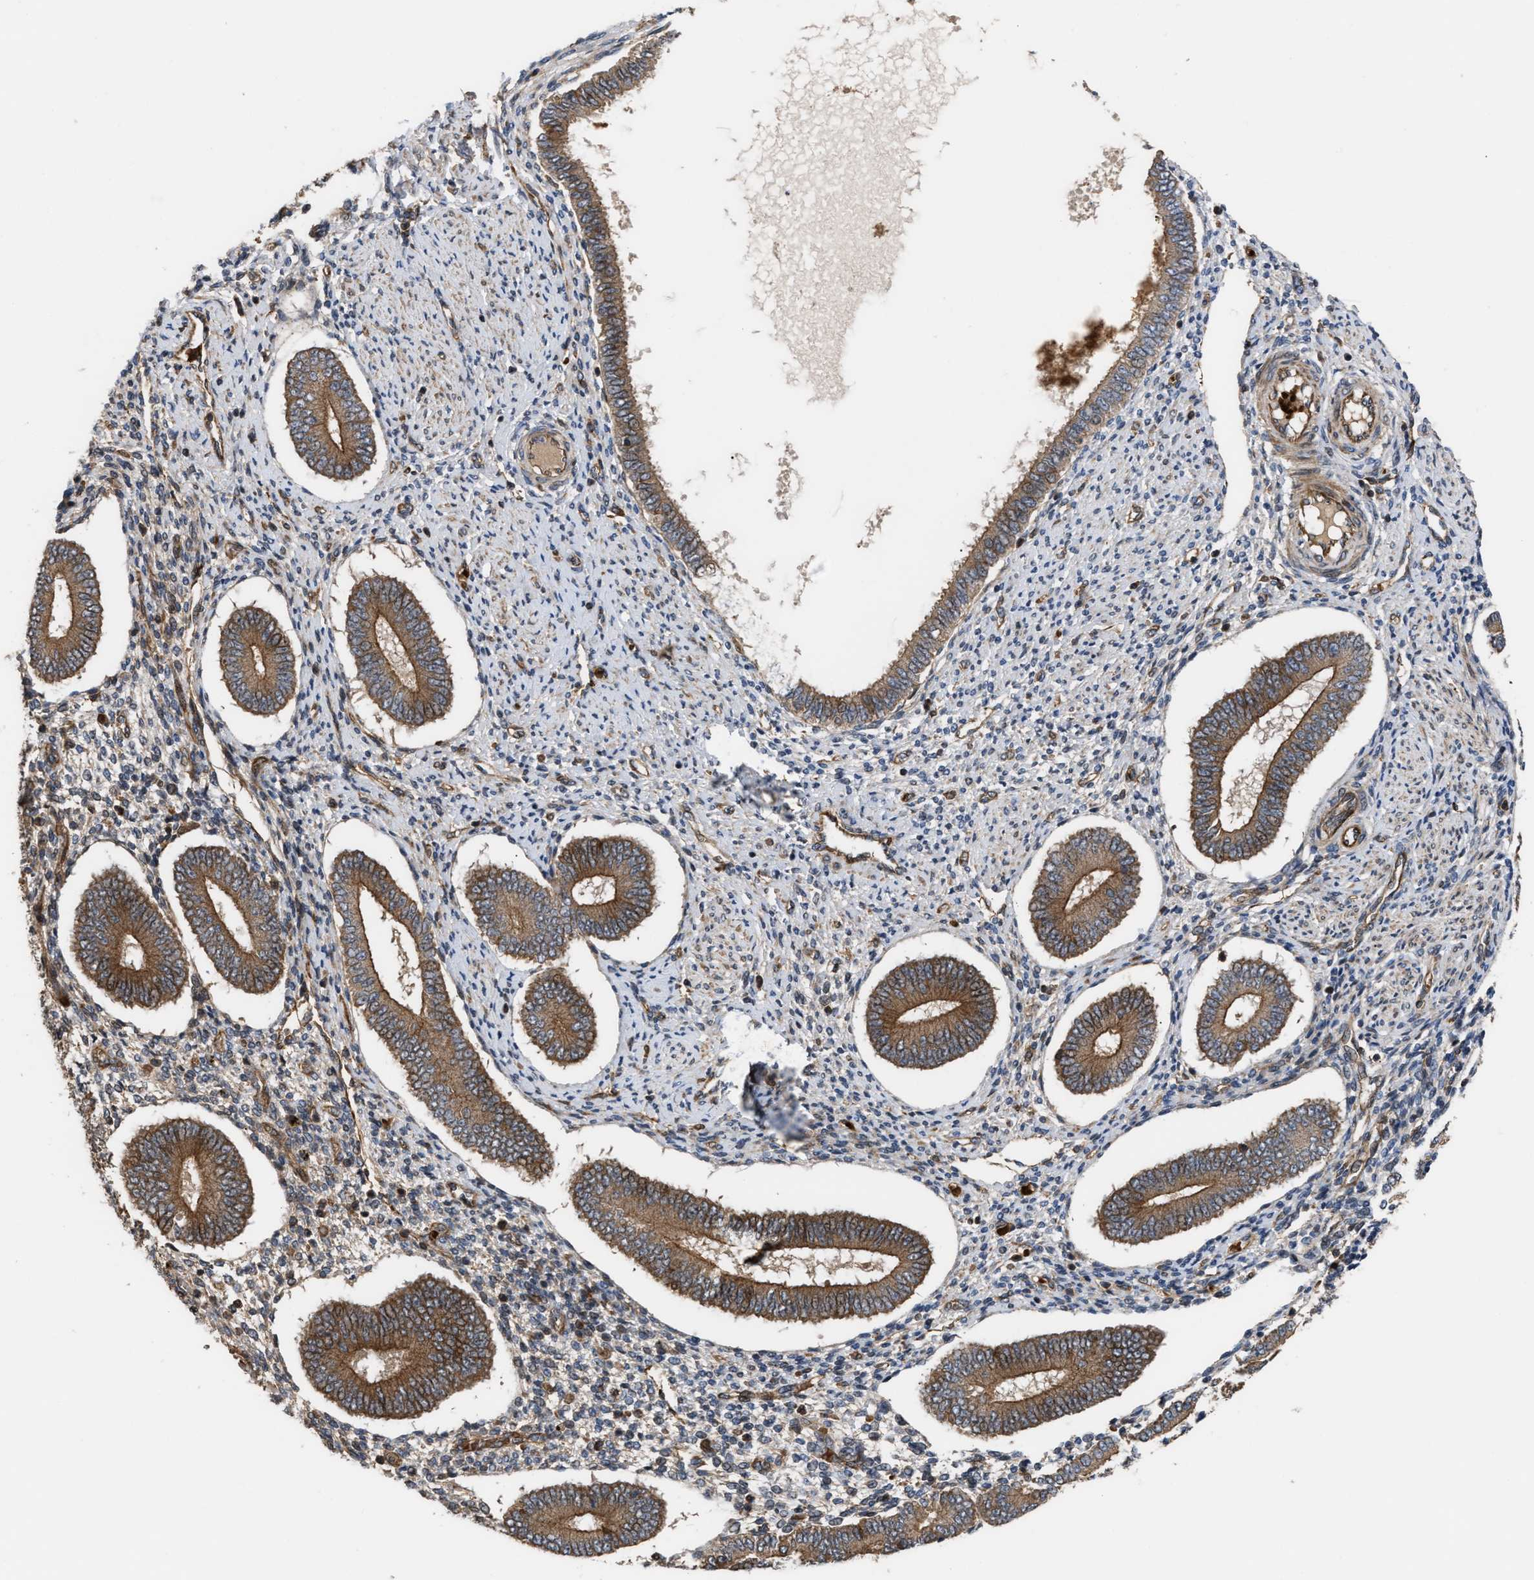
{"staining": {"intensity": "moderate", "quantity": "25%-75%", "location": "cytoplasmic/membranous"}, "tissue": "endometrium", "cell_type": "Cells in endometrial stroma", "image_type": "normal", "snomed": [{"axis": "morphology", "description": "Normal tissue, NOS"}, {"axis": "topography", "description": "Endometrium"}], "caption": "IHC staining of benign endometrium, which exhibits medium levels of moderate cytoplasmic/membranous staining in approximately 25%-75% of cells in endometrial stroma indicating moderate cytoplasmic/membranous protein positivity. The staining was performed using DAB (brown) for protein detection and nuclei were counterstained in hematoxylin (blue).", "gene": "STAU1", "patient": {"sex": "female", "age": 42}}